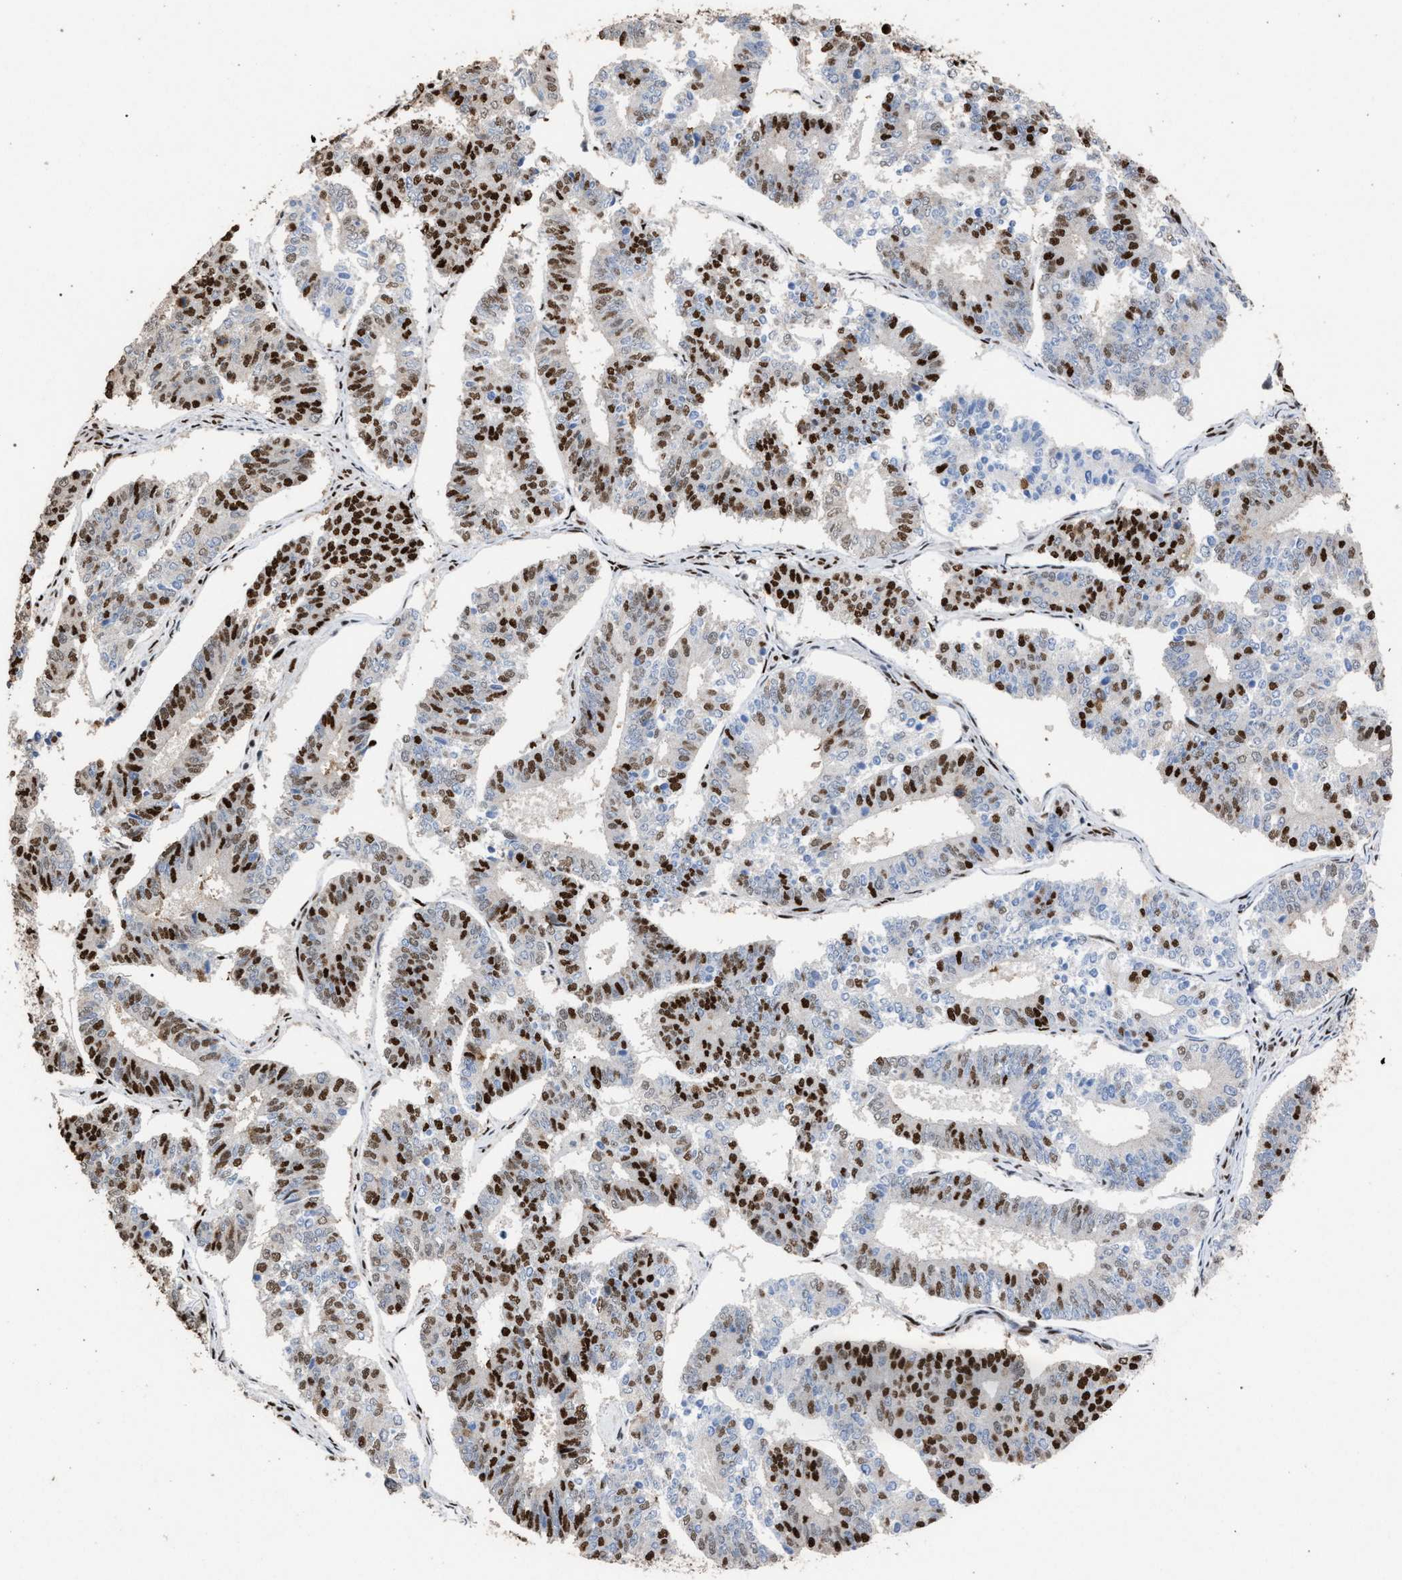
{"staining": {"intensity": "strong", "quantity": ">75%", "location": "nuclear"}, "tissue": "endometrial cancer", "cell_type": "Tumor cells", "image_type": "cancer", "snomed": [{"axis": "morphology", "description": "Adenocarcinoma, NOS"}, {"axis": "topography", "description": "Endometrium"}], "caption": "Endometrial cancer stained with DAB IHC displays high levels of strong nuclear staining in approximately >75% of tumor cells.", "gene": "TP53BP1", "patient": {"sex": "female", "age": 70}}